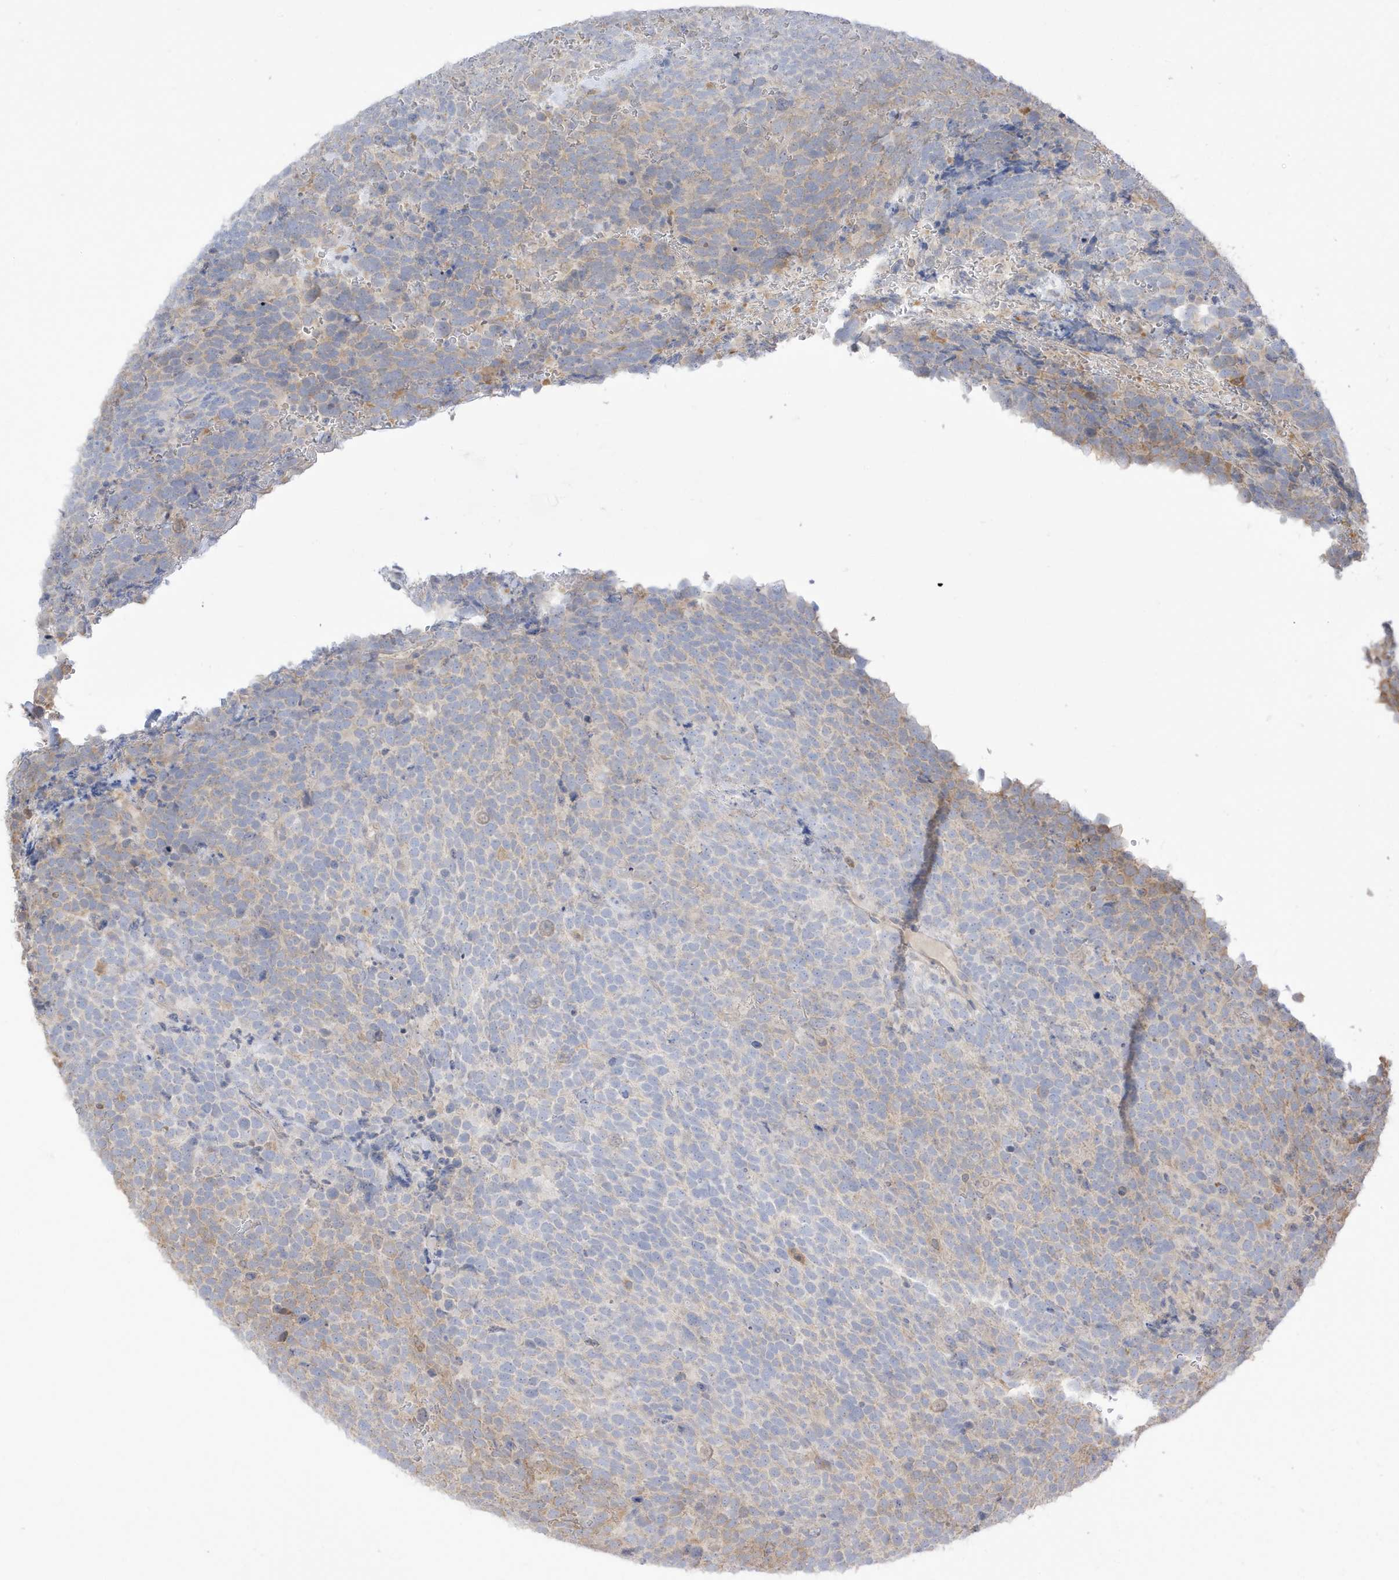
{"staining": {"intensity": "negative", "quantity": "none", "location": "none"}, "tissue": "urothelial cancer", "cell_type": "Tumor cells", "image_type": "cancer", "snomed": [{"axis": "morphology", "description": "Urothelial carcinoma, High grade"}, {"axis": "topography", "description": "Urinary bladder"}], "caption": "Histopathology image shows no protein positivity in tumor cells of high-grade urothelial carcinoma tissue. (Brightfield microscopy of DAB immunohistochemistry at high magnification).", "gene": "AZI2", "patient": {"sex": "female", "age": 82}}